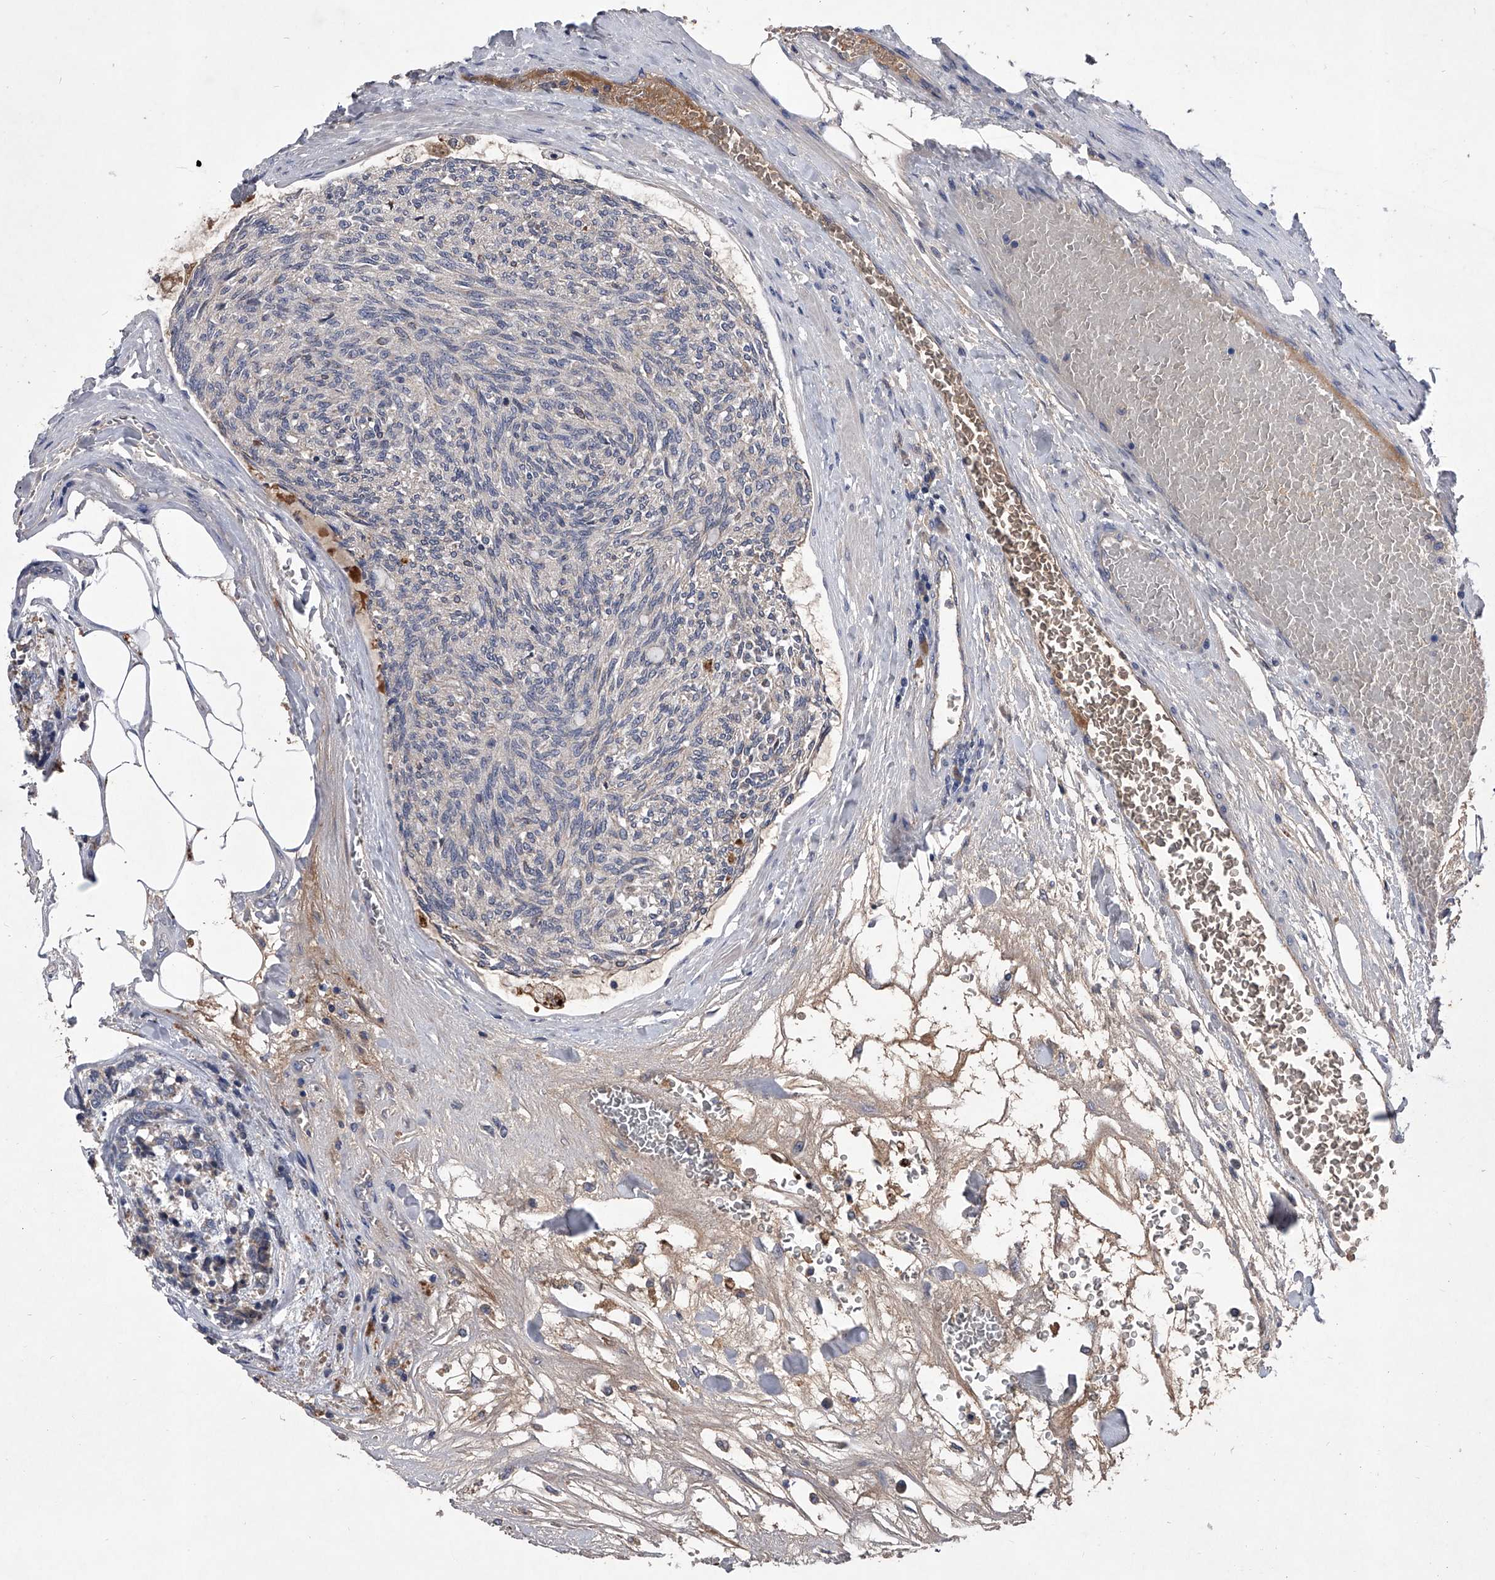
{"staining": {"intensity": "negative", "quantity": "none", "location": "none"}, "tissue": "carcinoid", "cell_type": "Tumor cells", "image_type": "cancer", "snomed": [{"axis": "morphology", "description": "Carcinoid, malignant, NOS"}, {"axis": "topography", "description": "Pancreas"}], "caption": "This is an immunohistochemistry image of human malignant carcinoid. There is no expression in tumor cells.", "gene": "C5", "patient": {"sex": "female", "age": 54}}